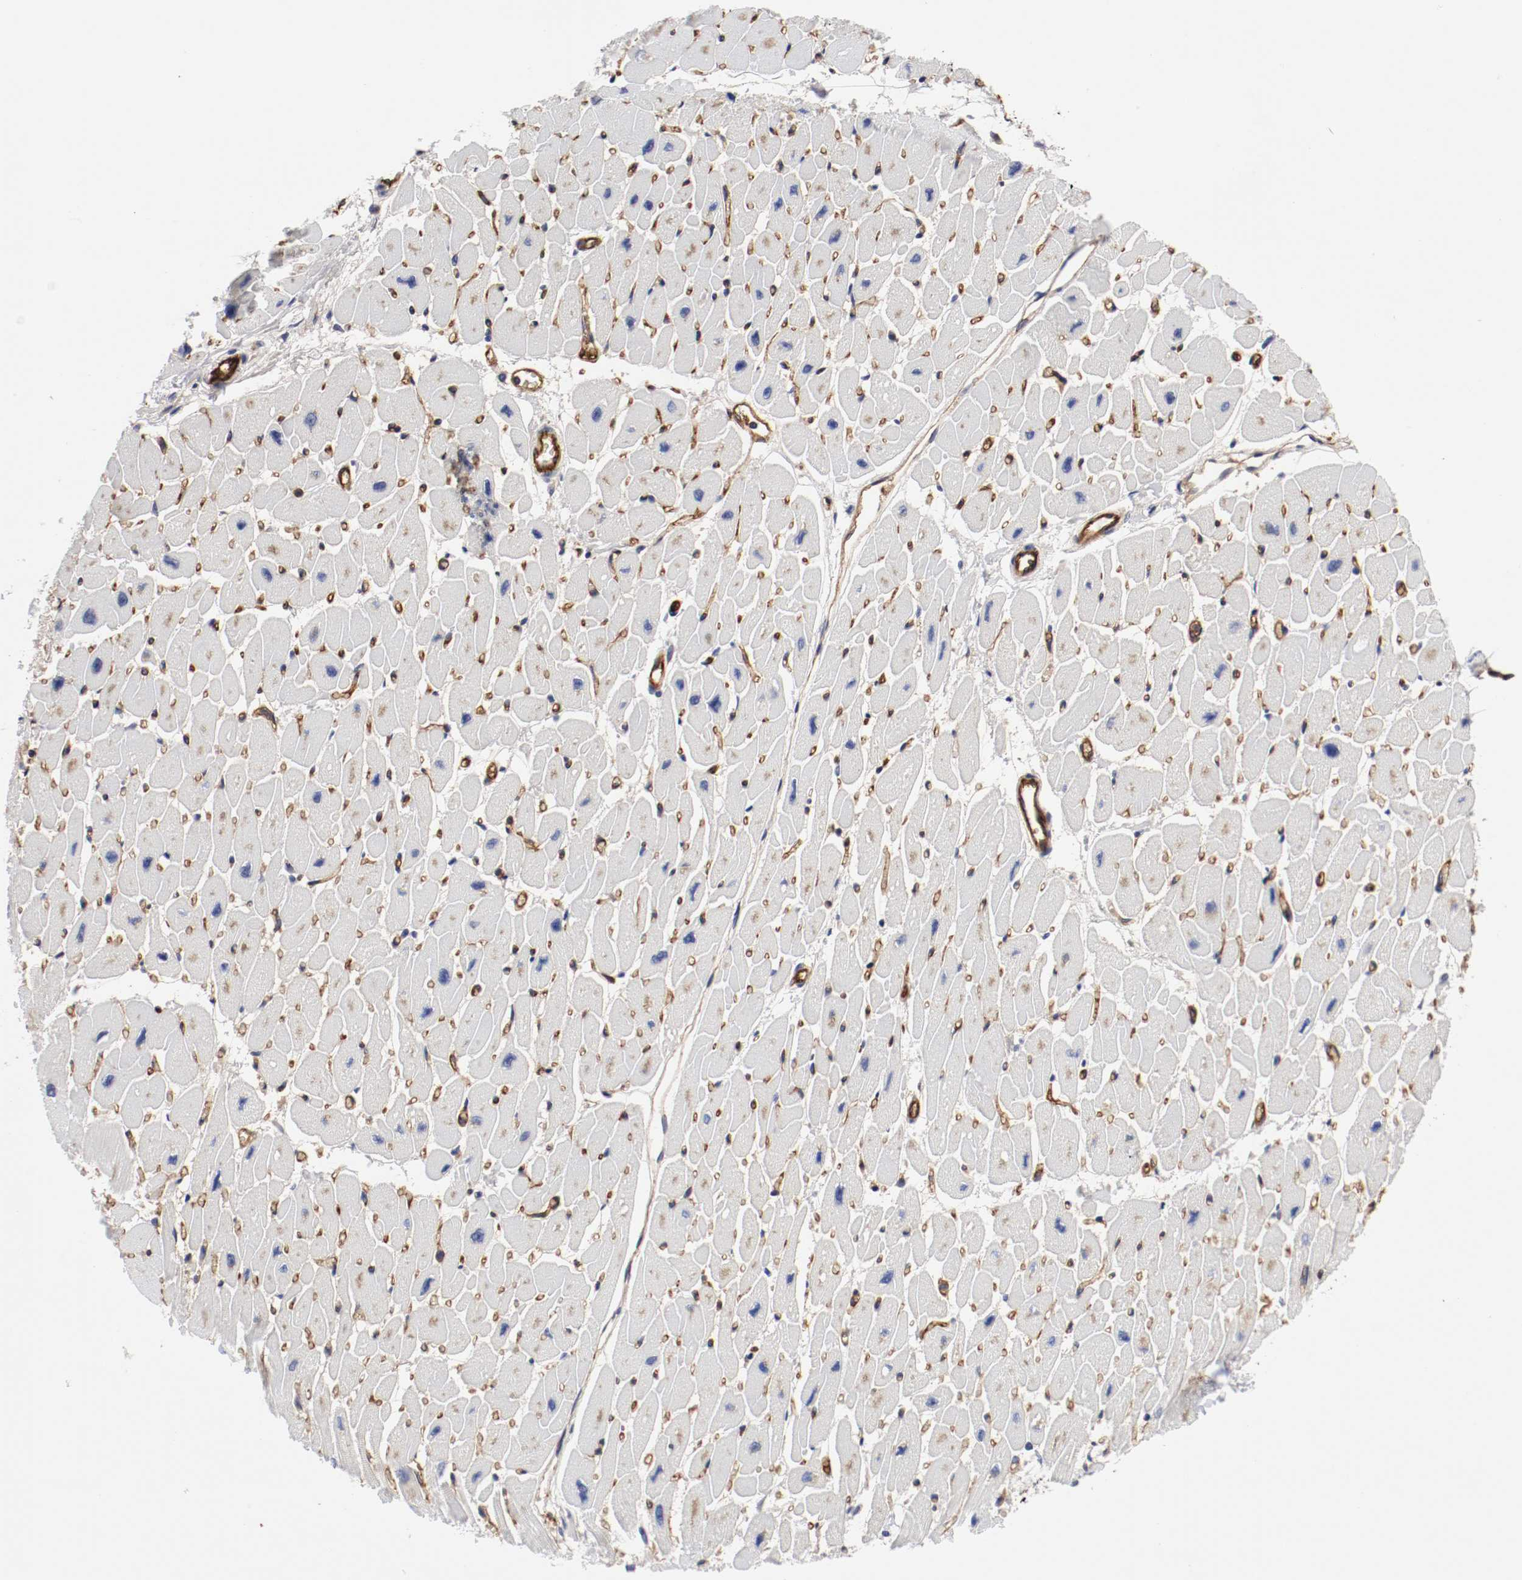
{"staining": {"intensity": "negative", "quantity": "none", "location": "none"}, "tissue": "heart muscle", "cell_type": "Cardiomyocytes", "image_type": "normal", "snomed": [{"axis": "morphology", "description": "Normal tissue, NOS"}, {"axis": "topography", "description": "Heart"}], "caption": "IHC image of benign human heart muscle stained for a protein (brown), which shows no positivity in cardiomyocytes. (IHC, brightfield microscopy, high magnification).", "gene": "IFITM1", "patient": {"sex": "female", "age": 54}}